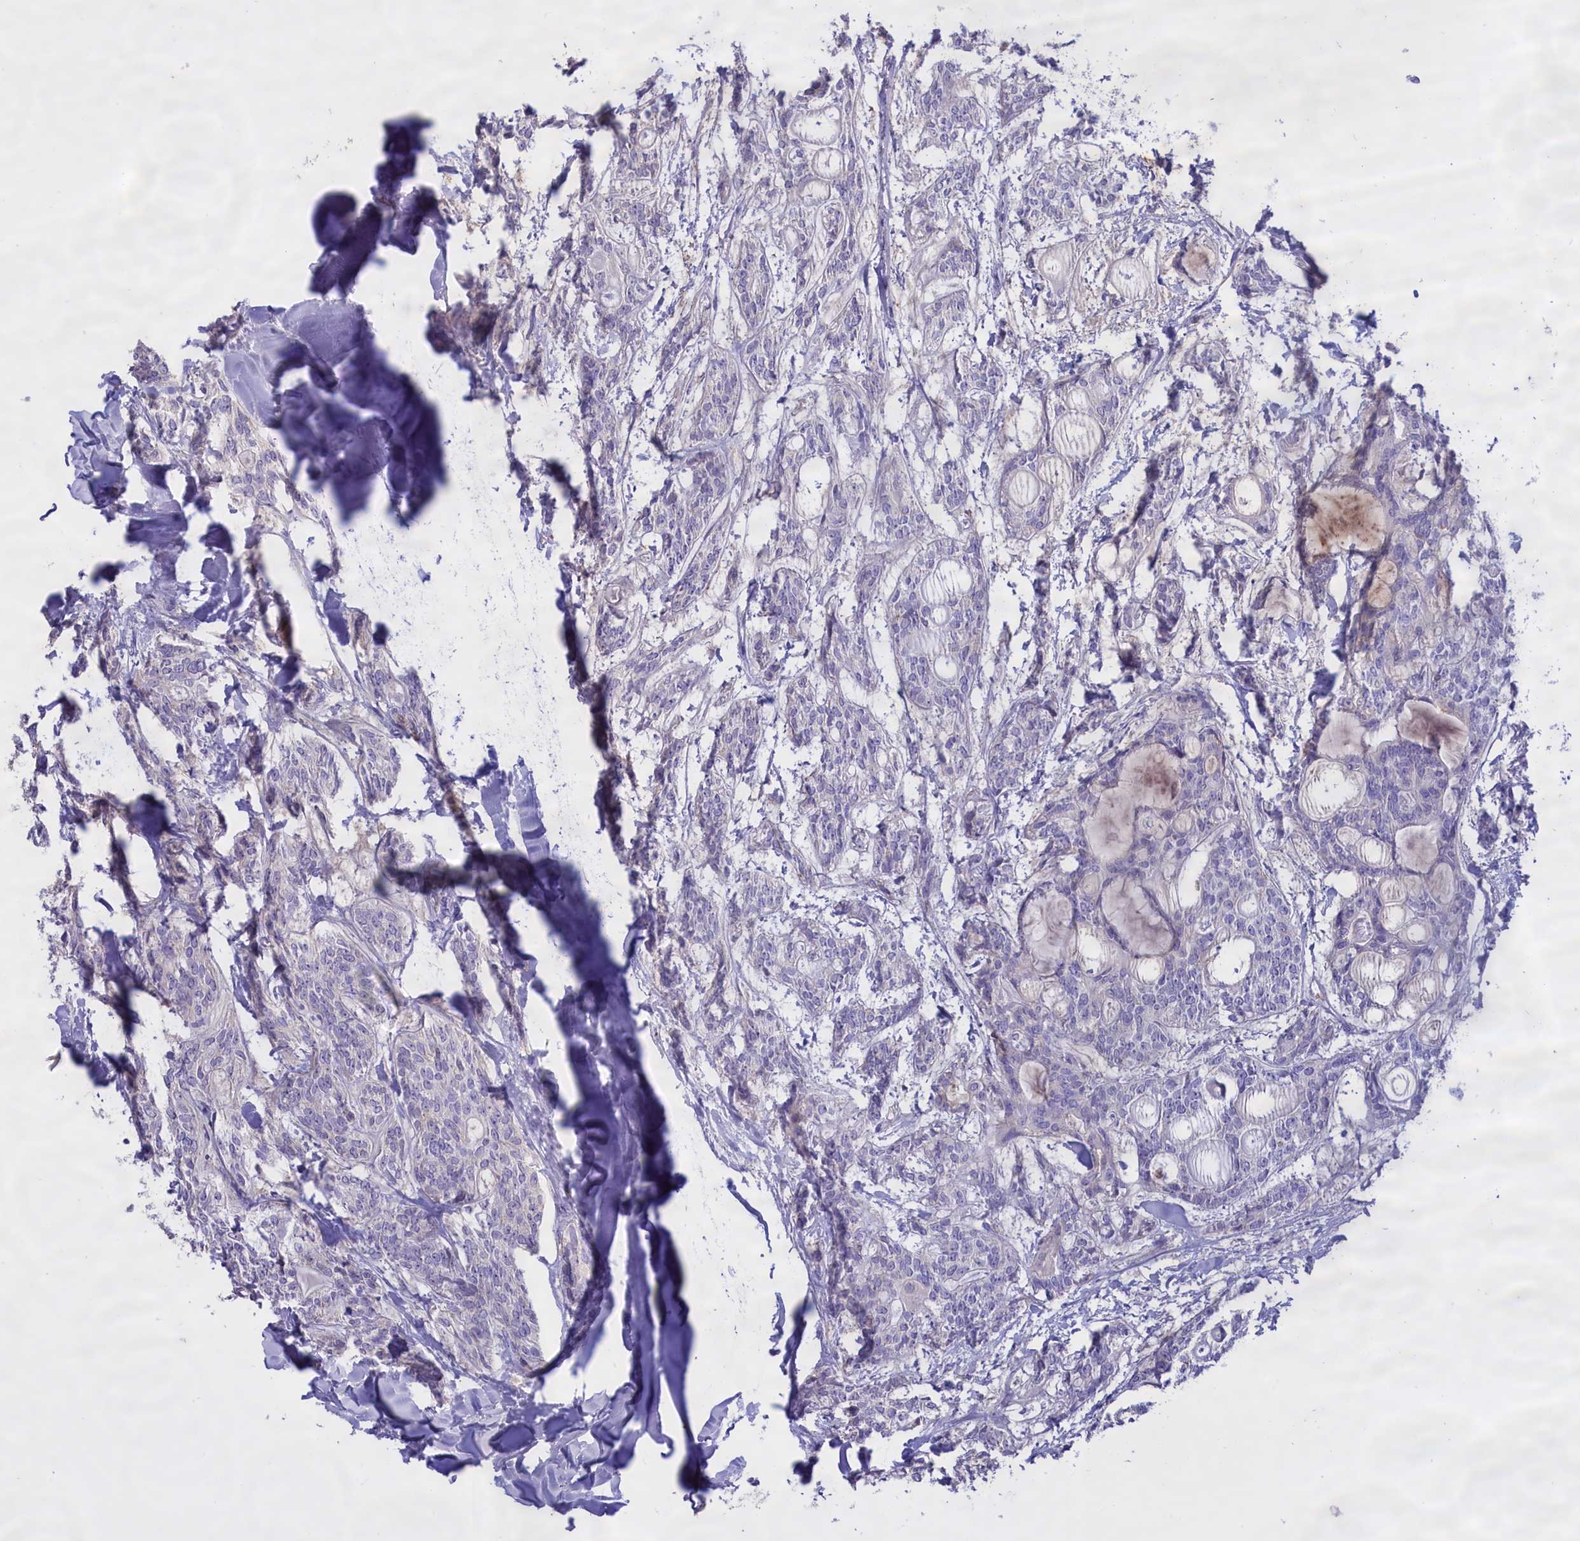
{"staining": {"intensity": "negative", "quantity": "none", "location": "none"}, "tissue": "head and neck cancer", "cell_type": "Tumor cells", "image_type": "cancer", "snomed": [{"axis": "morphology", "description": "Adenocarcinoma, NOS"}, {"axis": "topography", "description": "Head-Neck"}], "caption": "Human adenocarcinoma (head and neck) stained for a protein using immunohistochemistry (IHC) shows no staining in tumor cells.", "gene": "FAM149B1", "patient": {"sex": "male", "age": 66}}